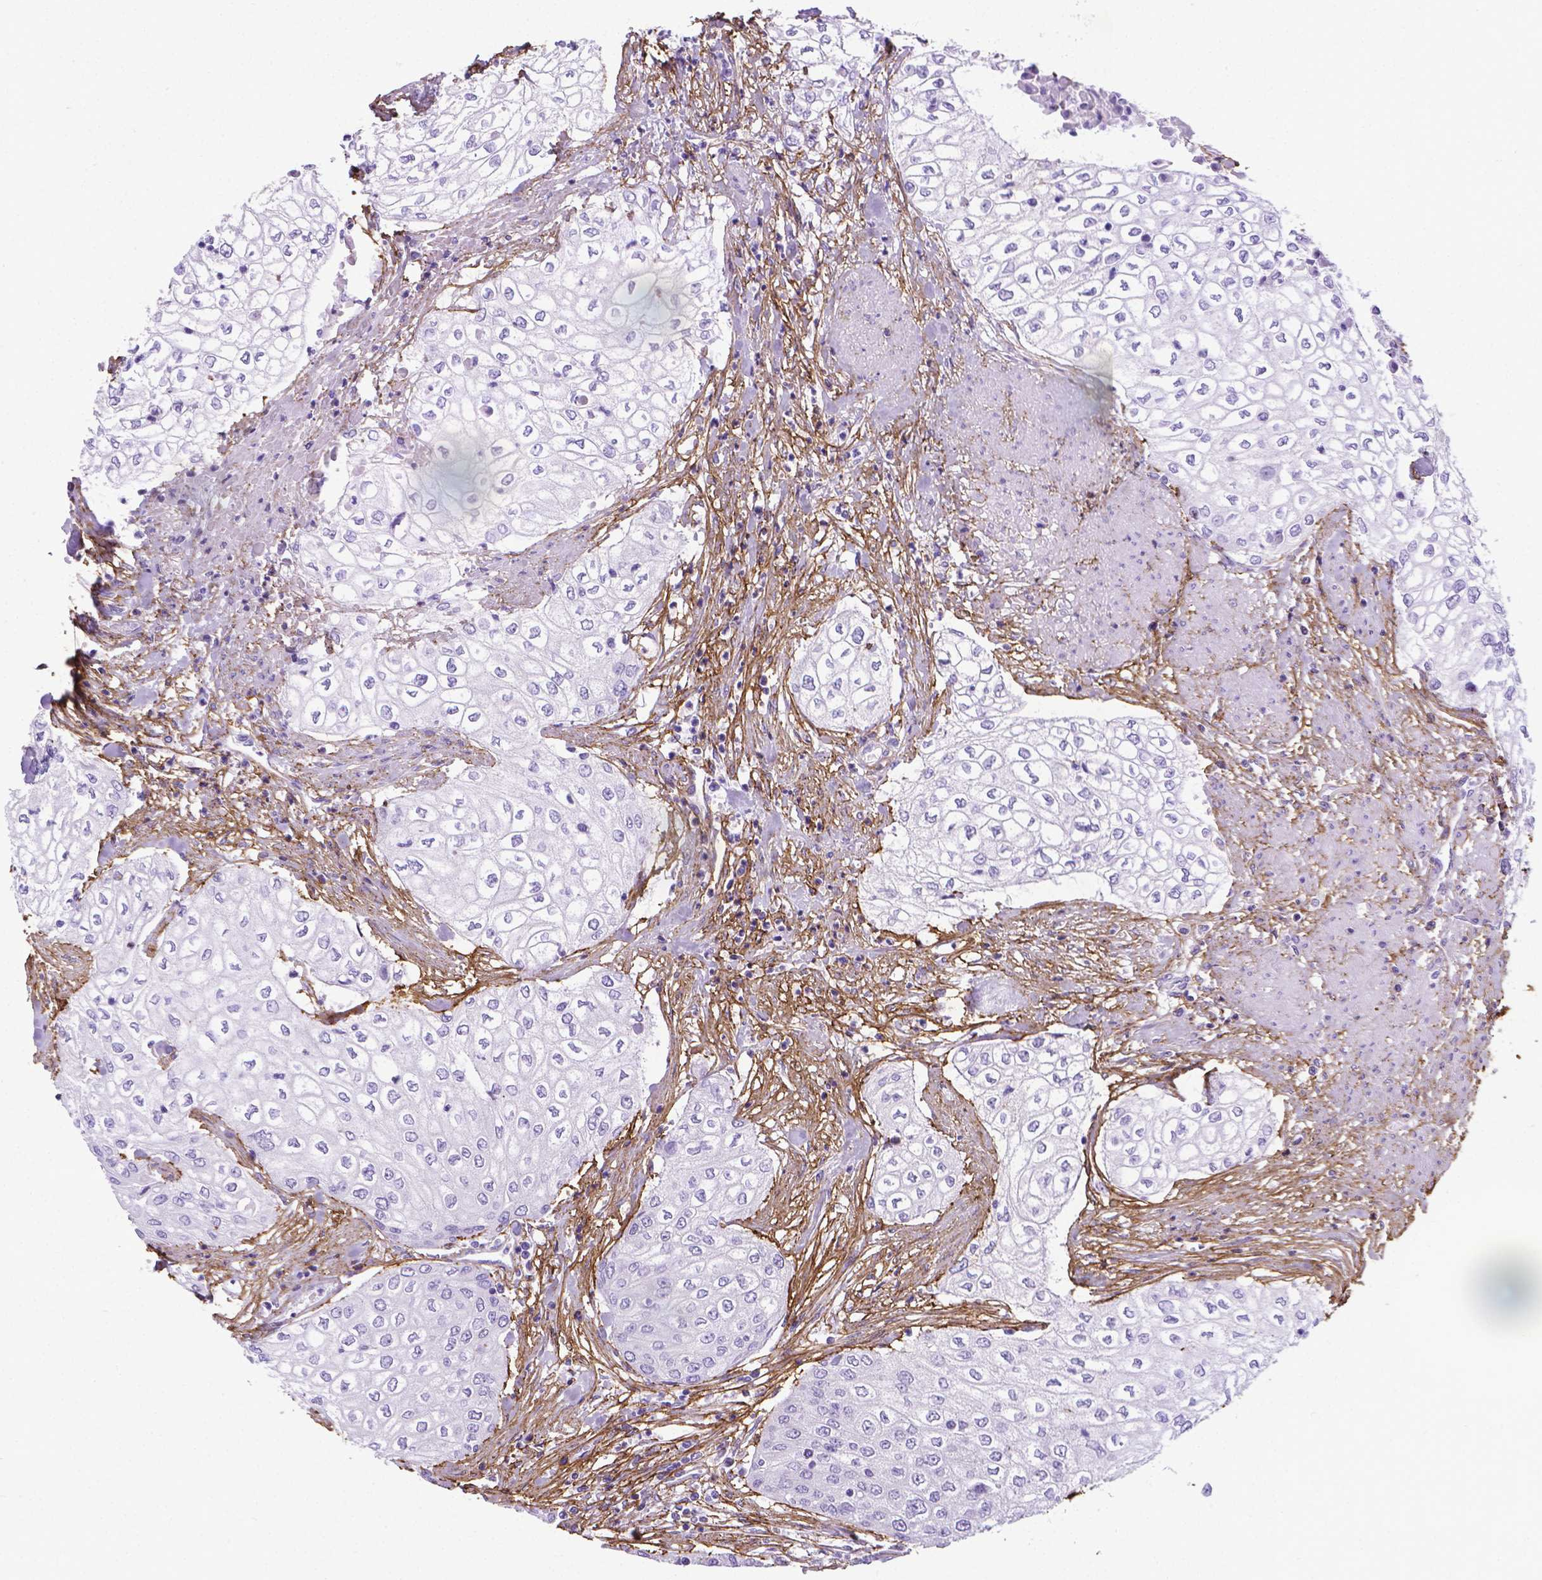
{"staining": {"intensity": "negative", "quantity": "none", "location": "none"}, "tissue": "urothelial cancer", "cell_type": "Tumor cells", "image_type": "cancer", "snomed": [{"axis": "morphology", "description": "Urothelial carcinoma, High grade"}, {"axis": "topography", "description": "Urinary bladder"}], "caption": "Urothelial carcinoma (high-grade) was stained to show a protein in brown. There is no significant staining in tumor cells.", "gene": "MFAP2", "patient": {"sex": "male", "age": 62}}